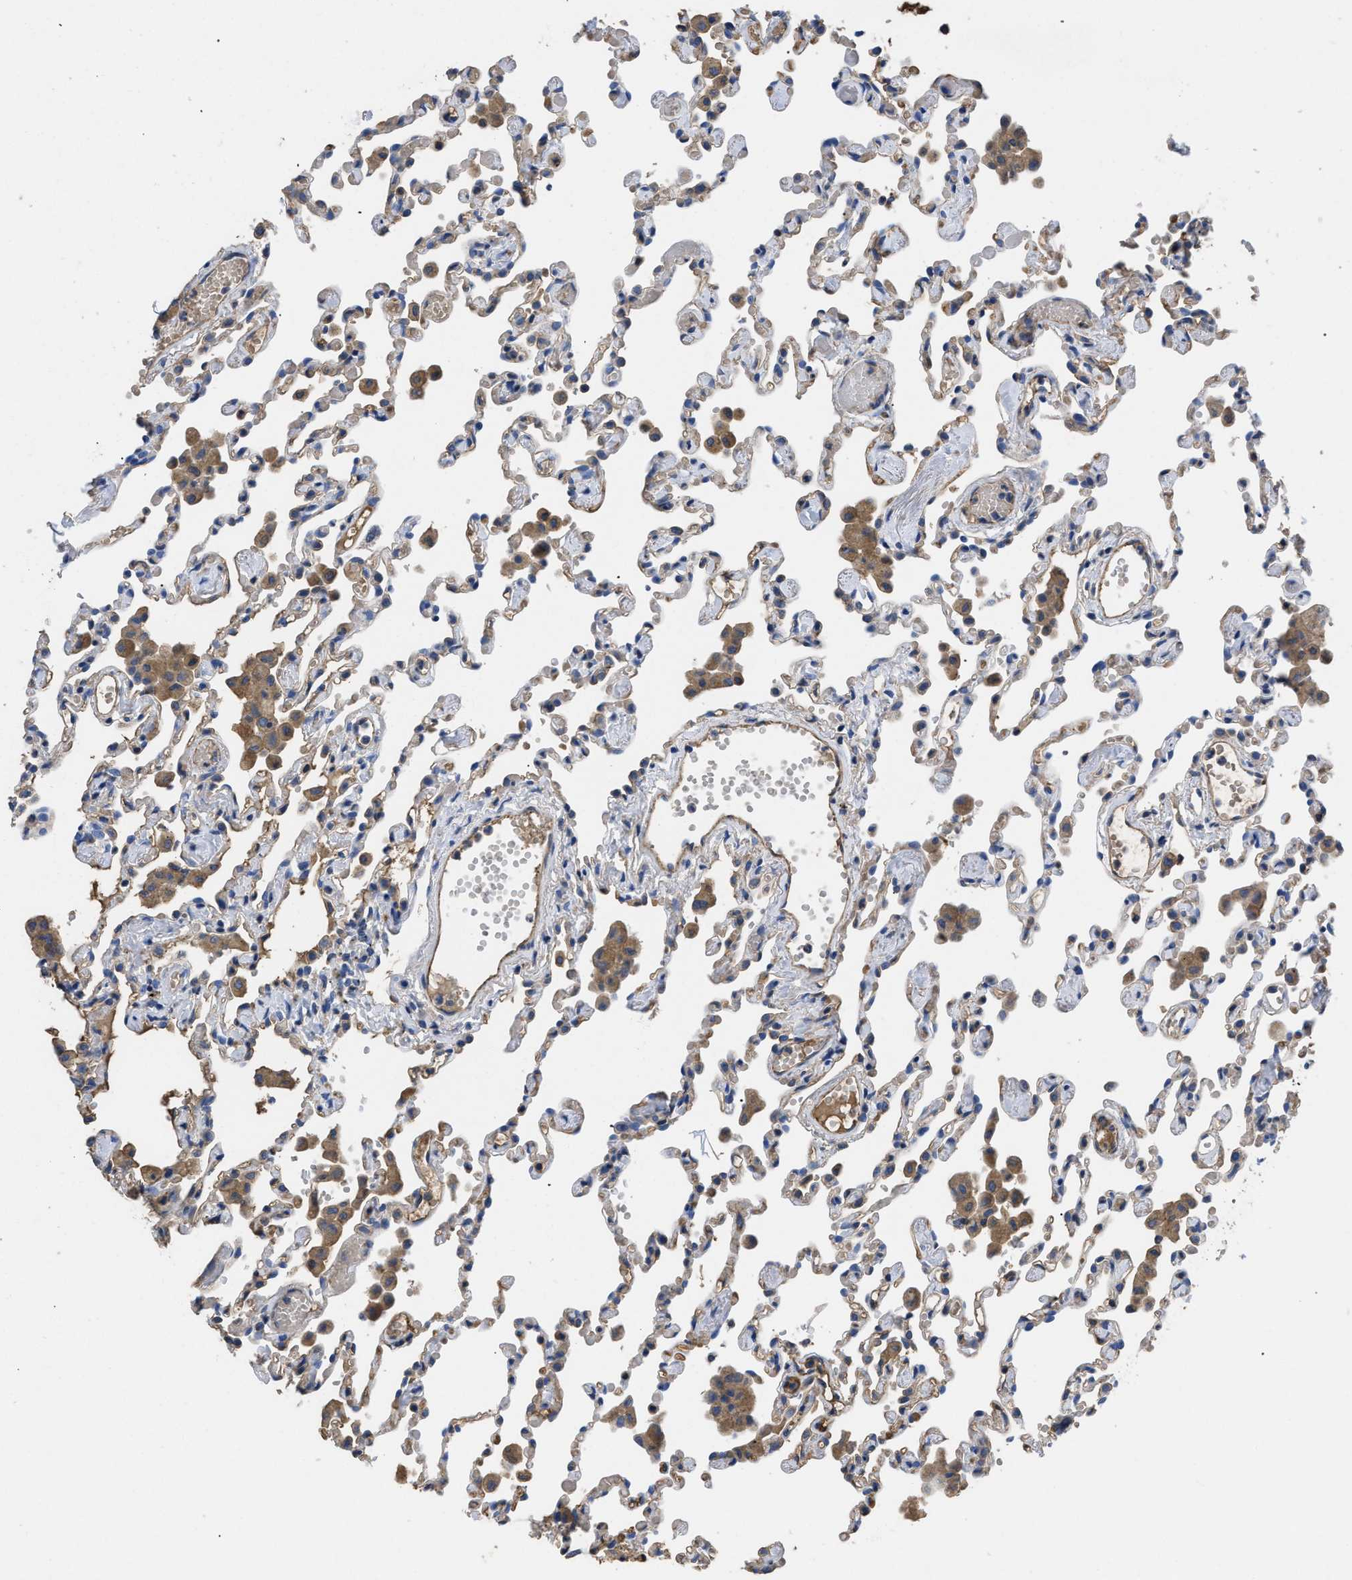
{"staining": {"intensity": "weak", "quantity": "<25%", "location": "cytoplasmic/membranous"}, "tissue": "lung", "cell_type": "Alveolar cells", "image_type": "normal", "snomed": [{"axis": "morphology", "description": "Normal tissue, NOS"}, {"axis": "topography", "description": "Bronchus"}, {"axis": "topography", "description": "Lung"}], "caption": "A high-resolution image shows immunohistochemistry (IHC) staining of benign lung, which displays no significant expression in alveolar cells. (DAB immunohistochemistry (IHC) with hematoxylin counter stain).", "gene": "USP4", "patient": {"sex": "female", "age": 49}}